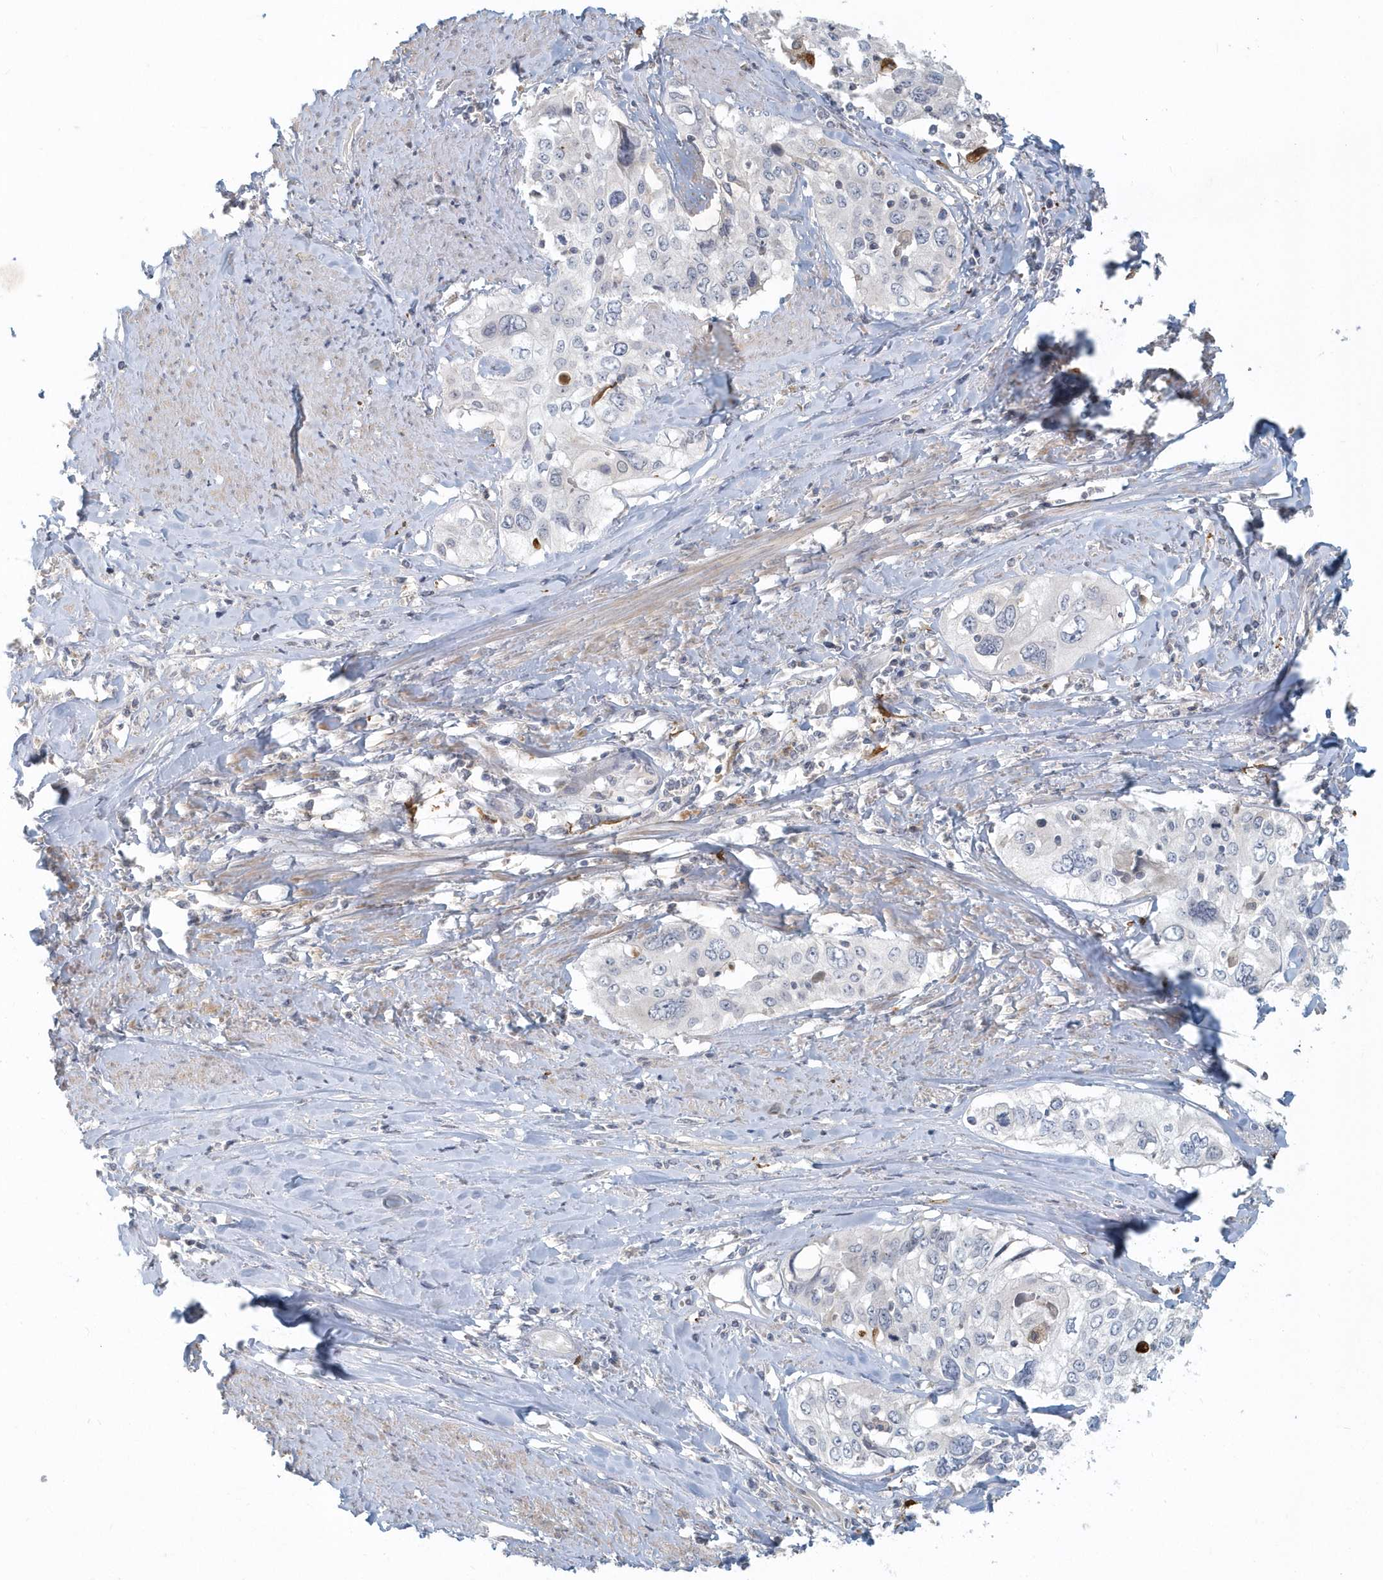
{"staining": {"intensity": "negative", "quantity": "none", "location": "none"}, "tissue": "cervical cancer", "cell_type": "Tumor cells", "image_type": "cancer", "snomed": [{"axis": "morphology", "description": "Squamous cell carcinoma, NOS"}, {"axis": "topography", "description": "Cervix"}], "caption": "IHC histopathology image of cervical squamous cell carcinoma stained for a protein (brown), which shows no positivity in tumor cells.", "gene": "NAPB", "patient": {"sex": "female", "age": 31}}